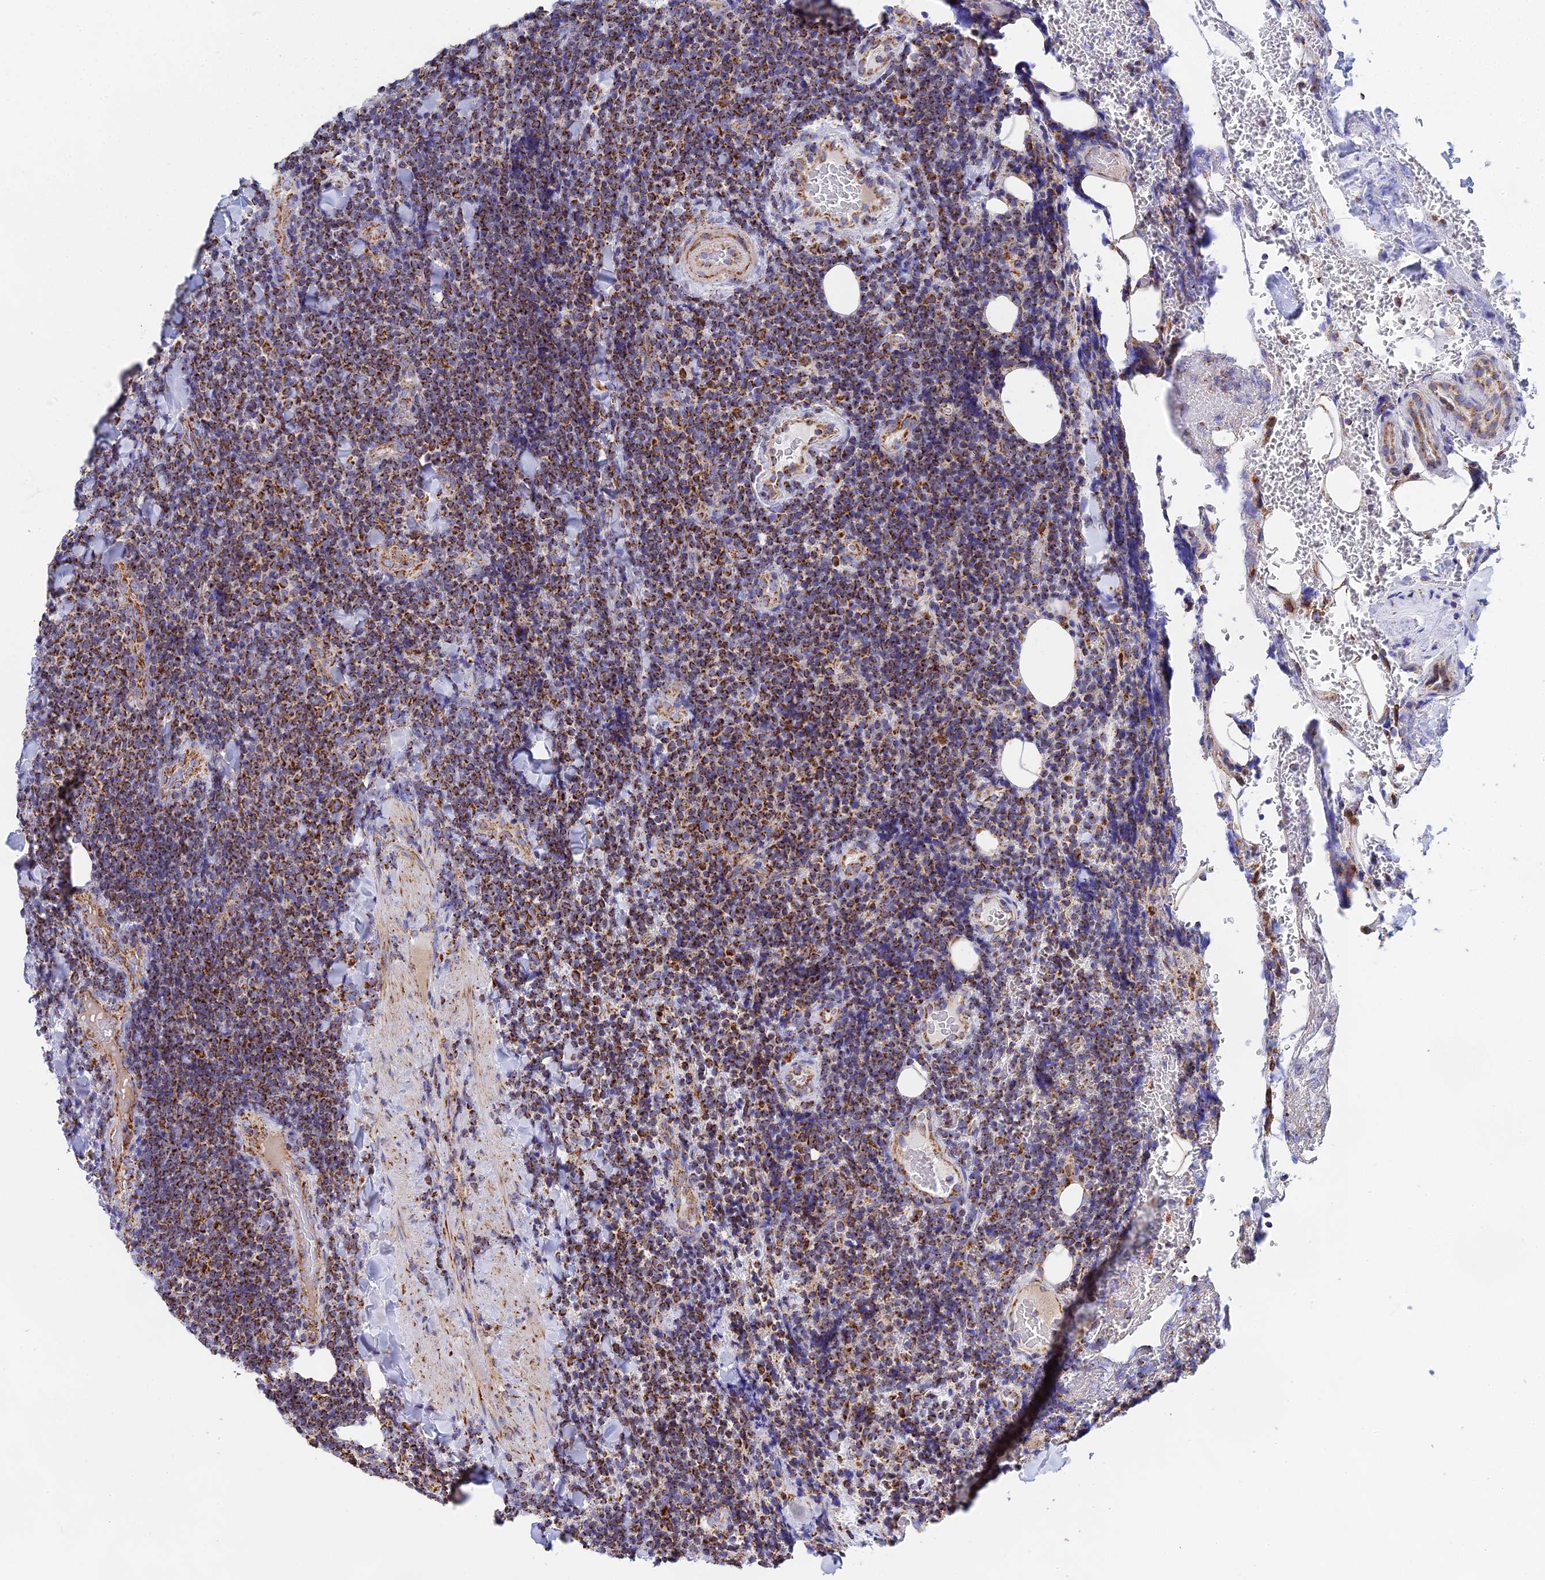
{"staining": {"intensity": "strong", "quantity": ">75%", "location": "cytoplasmic/membranous"}, "tissue": "lymphoma", "cell_type": "Tumor cells", "image_type": "cancer", "snomed": [{"axis": "morphology", "description": "Malignant lymphoma, non-Hodgkin's type, Low grade"}, {"axis": "topography", "description": "Lymph node"}], "caption": "Human lymphoma stained with a protein marker demonstrates strong staining in tumor cells.", "gene": "NDUFA5", "patient": {"sex": "male", "age": 66}}